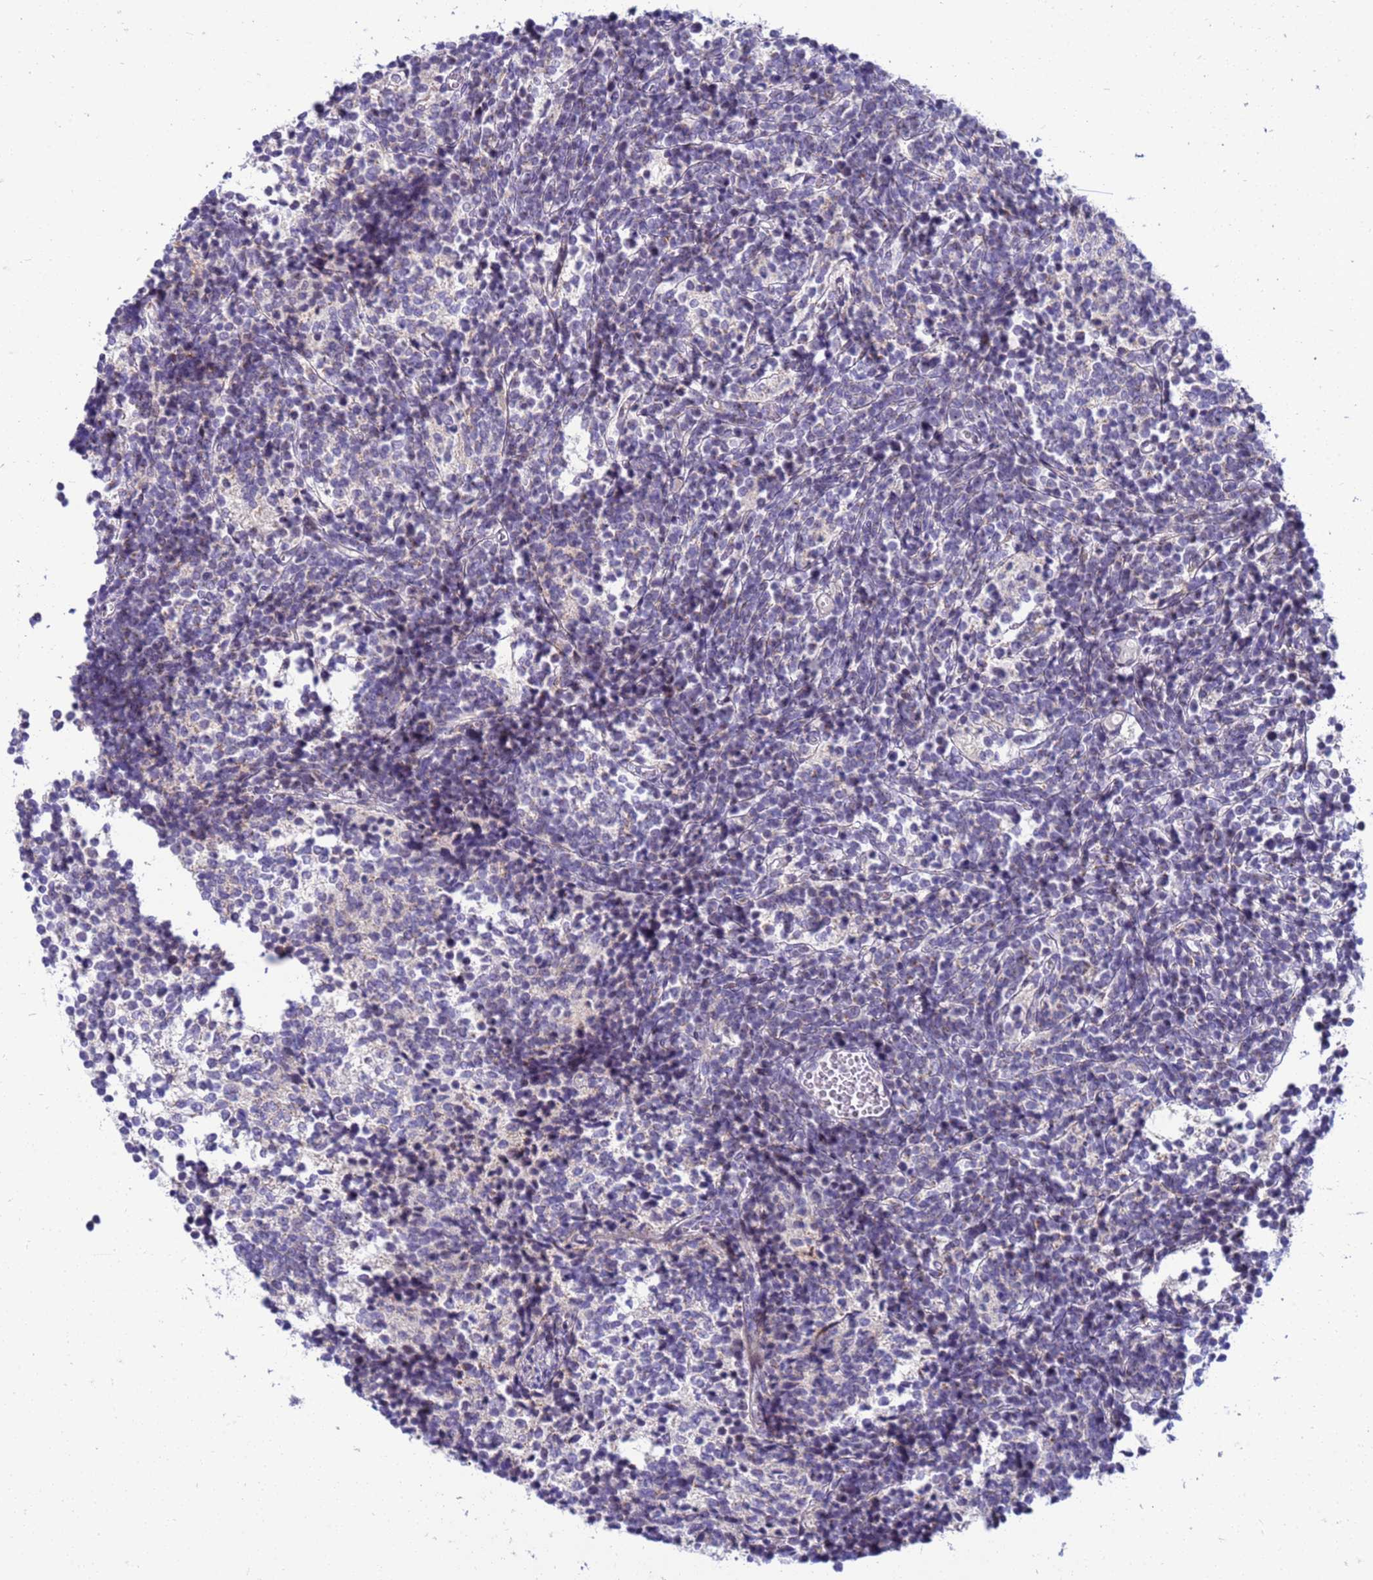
{"staining": {"intensity": "negative", "quantity": "none", "location": "none"}, "tissue": "glioma", "cell_type": "Tumor cells", "image_type": "cancer", "snomed": [{"axis": "morphology", "description": "Glioma, malignant, Low grade"}, {"axis": "topography", "description": "Brain"}], "caption": "DAB immunohistochemical staining of glioma reveals no significant expression in tumor cells.", "gene": "LRATD1", "patient": {"sex": "female", "age": 1}}